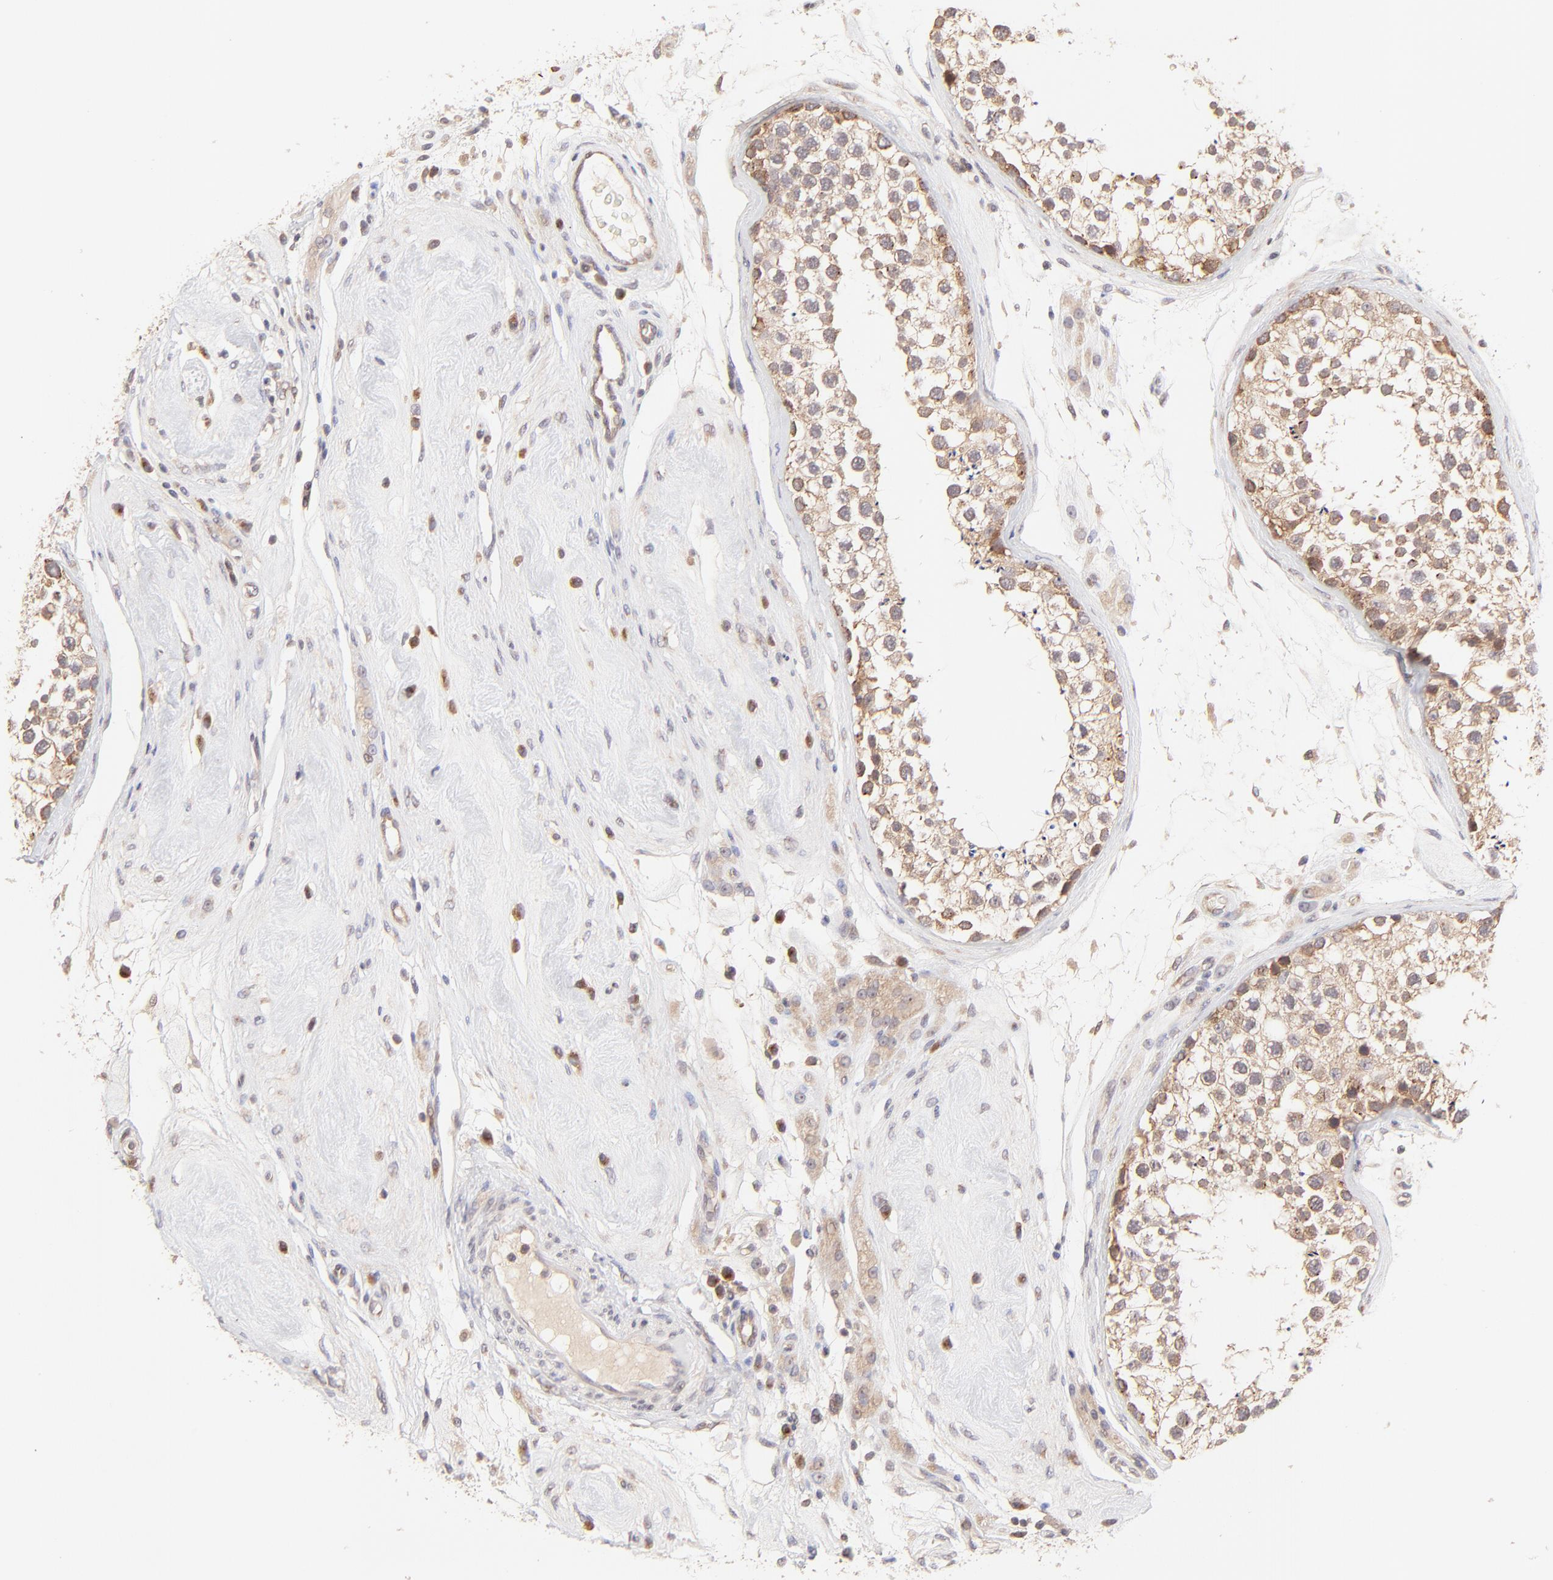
{"staining": {"intensity": "moderate", "quantity": ">75%", "location": "cytoplasmic/membranous"}, "tissue": "testis", "cell_type": "Cells in seminiferous ducts", "image_type": "normal", "snomed": [{"axis": "morphology", "description": "Normal tissue, NOS"}, {"axis": "topography", "description": "Testis"}], "caption": "Protein expression analysis of normal human testis reveals moderate cytoplasmic/membranous positivity in approximately >75% of cells in seminiferous ducts.", "gene": "TNRC6B", "patient": {"sex": "male", "age": 46}}